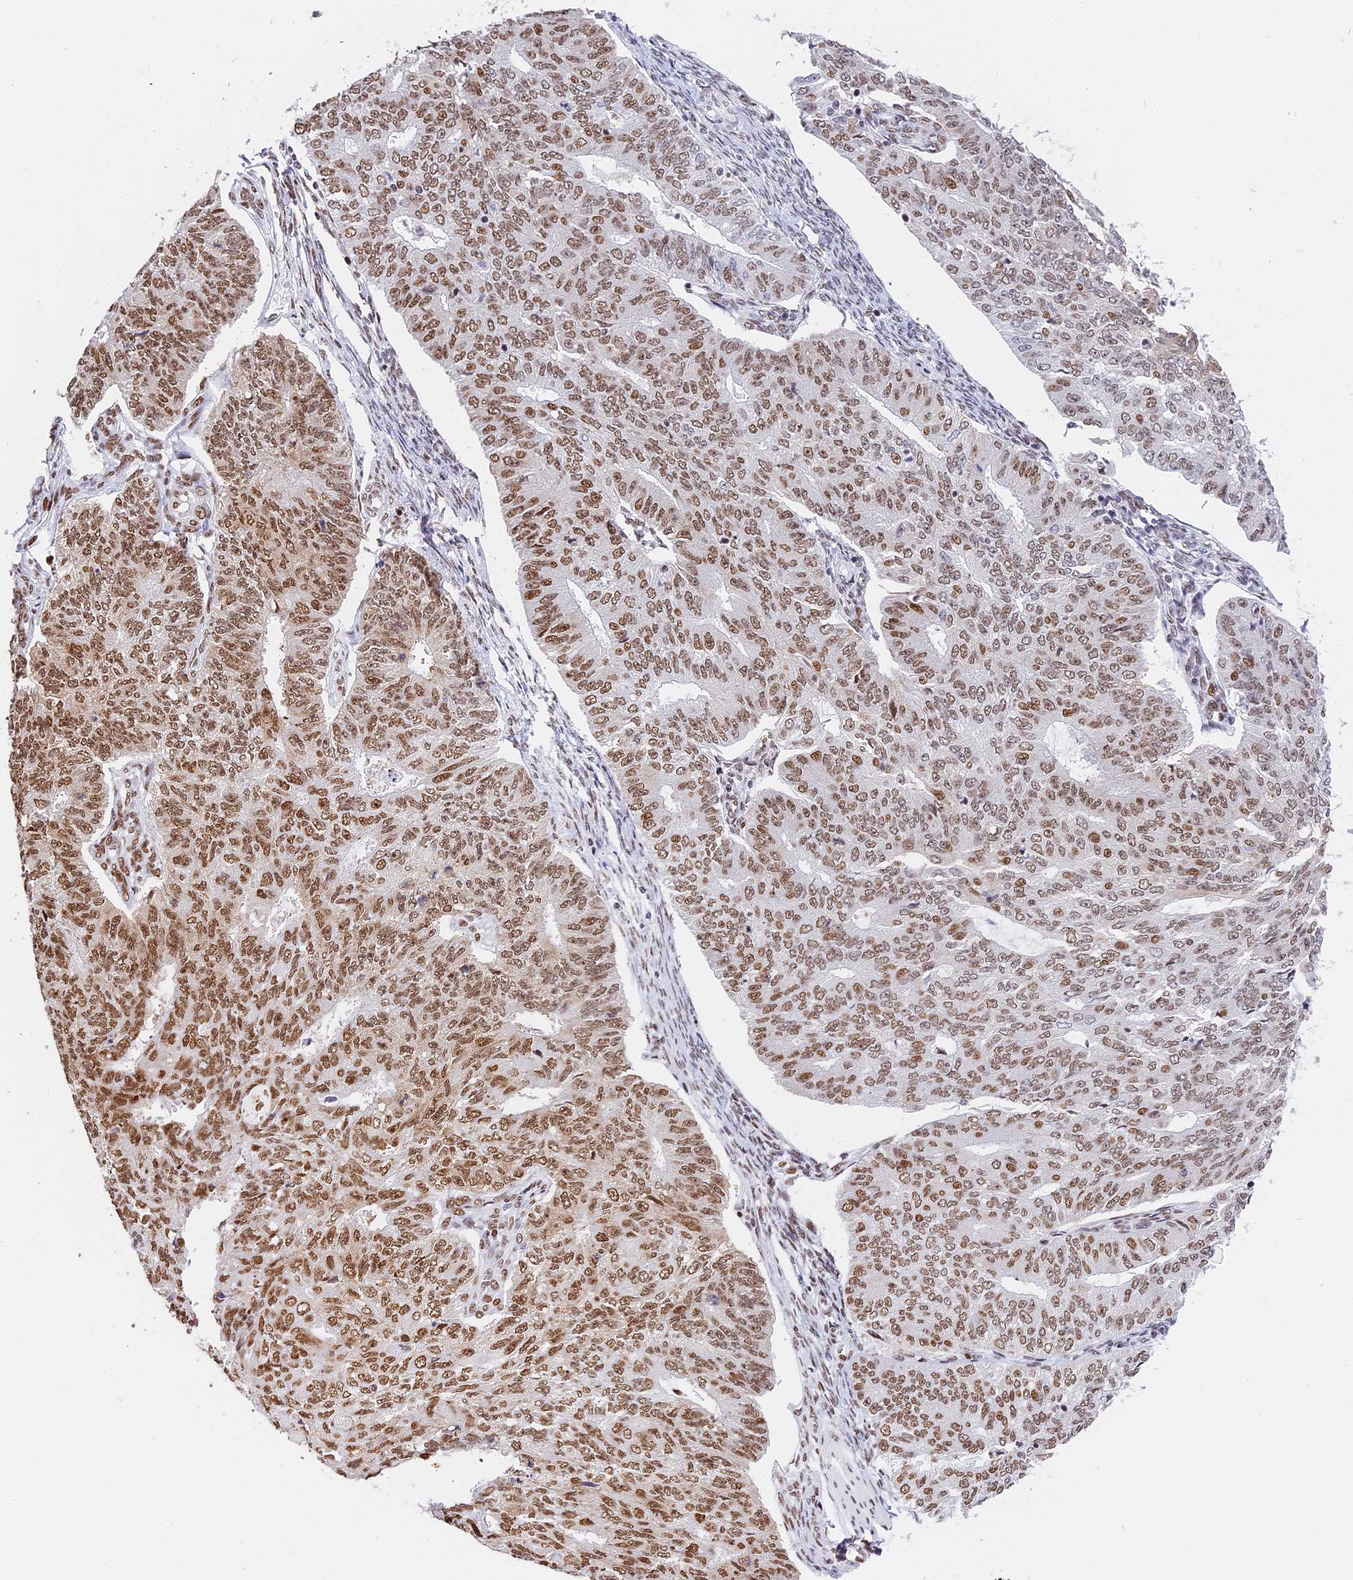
{"staining": {"intensity": "strong", "quantity": ">75%", "location": "nuclear"}, "tissue": "endometrial cancer", "cell_type": "Tumor cells", "image_type": "cancer", "snomed": [{"axis": "morphology", "description": "Adenocarcinoma, NOS"}, {"axis": "topography", "description": "Endometrium"}], "caption": "IHC micrograph of adenocarcinoma (endometrial) stained for a protein (brown), which displays high levels of strong nuclear positivity in about >75% of tumor cells.", "gene": "SBNO1", "patient": {"sex": "female", "age": 32}}